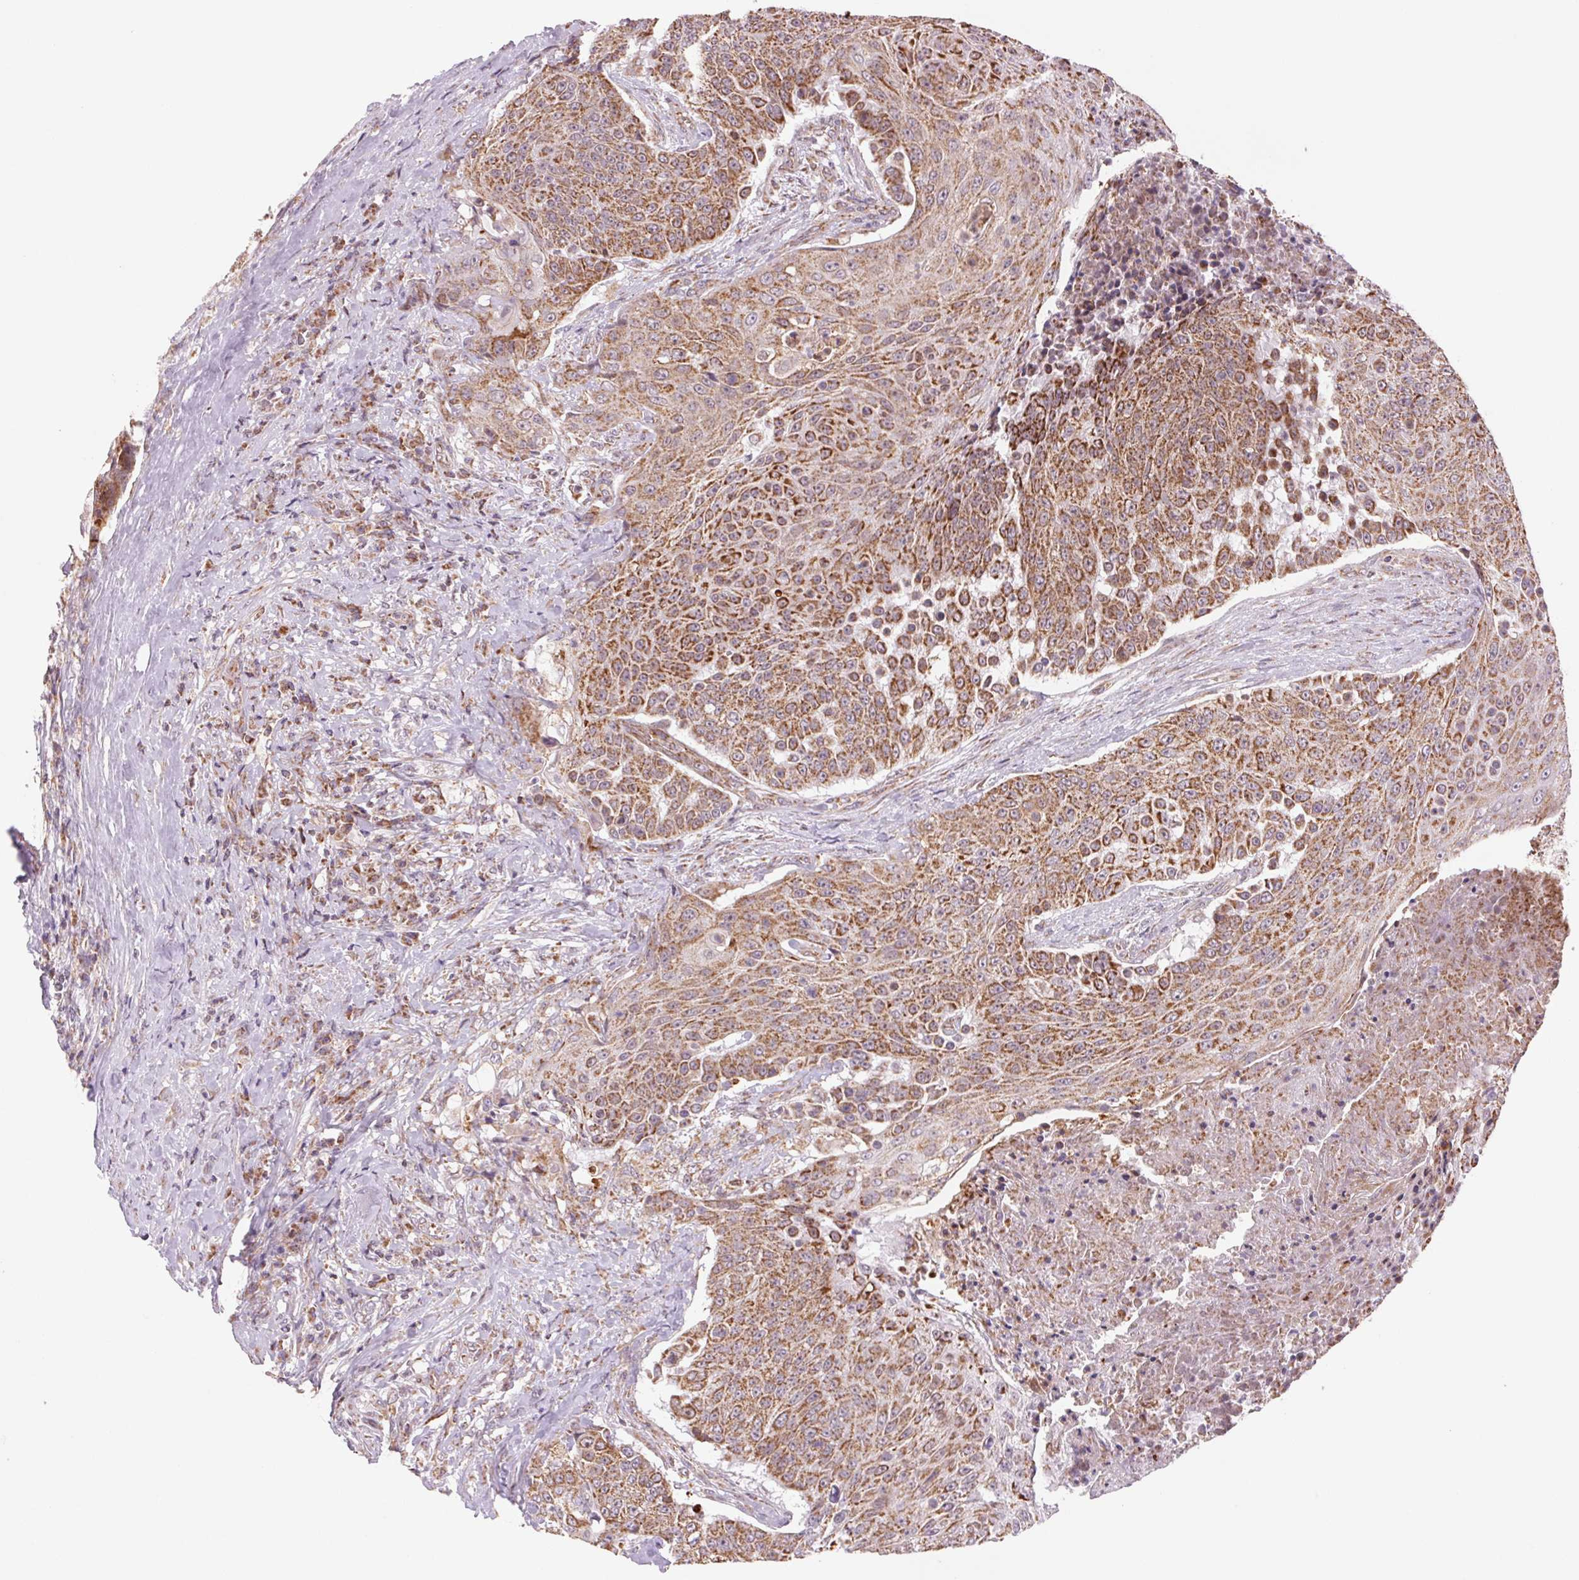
{"staining": {"intensity": "moderate", "quantity": ">75%", "location": "cytoplasmic/membranous"}, "tissue": "urothelial cancer", "cell_type": "Tumor cells", "image_type": "cancer", "snomed": [{"axis": "morphology", "description": "Urothelial carcinoma, High grade"}, {"axis": "topography", "description": "Urinary bladder"}], "caption": "Protein staining of urothelial cancer tissue displays moderate cytoplasmic/membranous positivity in approximately >75% of tumor cells.", "gene": "MATCAP1", "patient": {"sex": "female", "age": 63}}